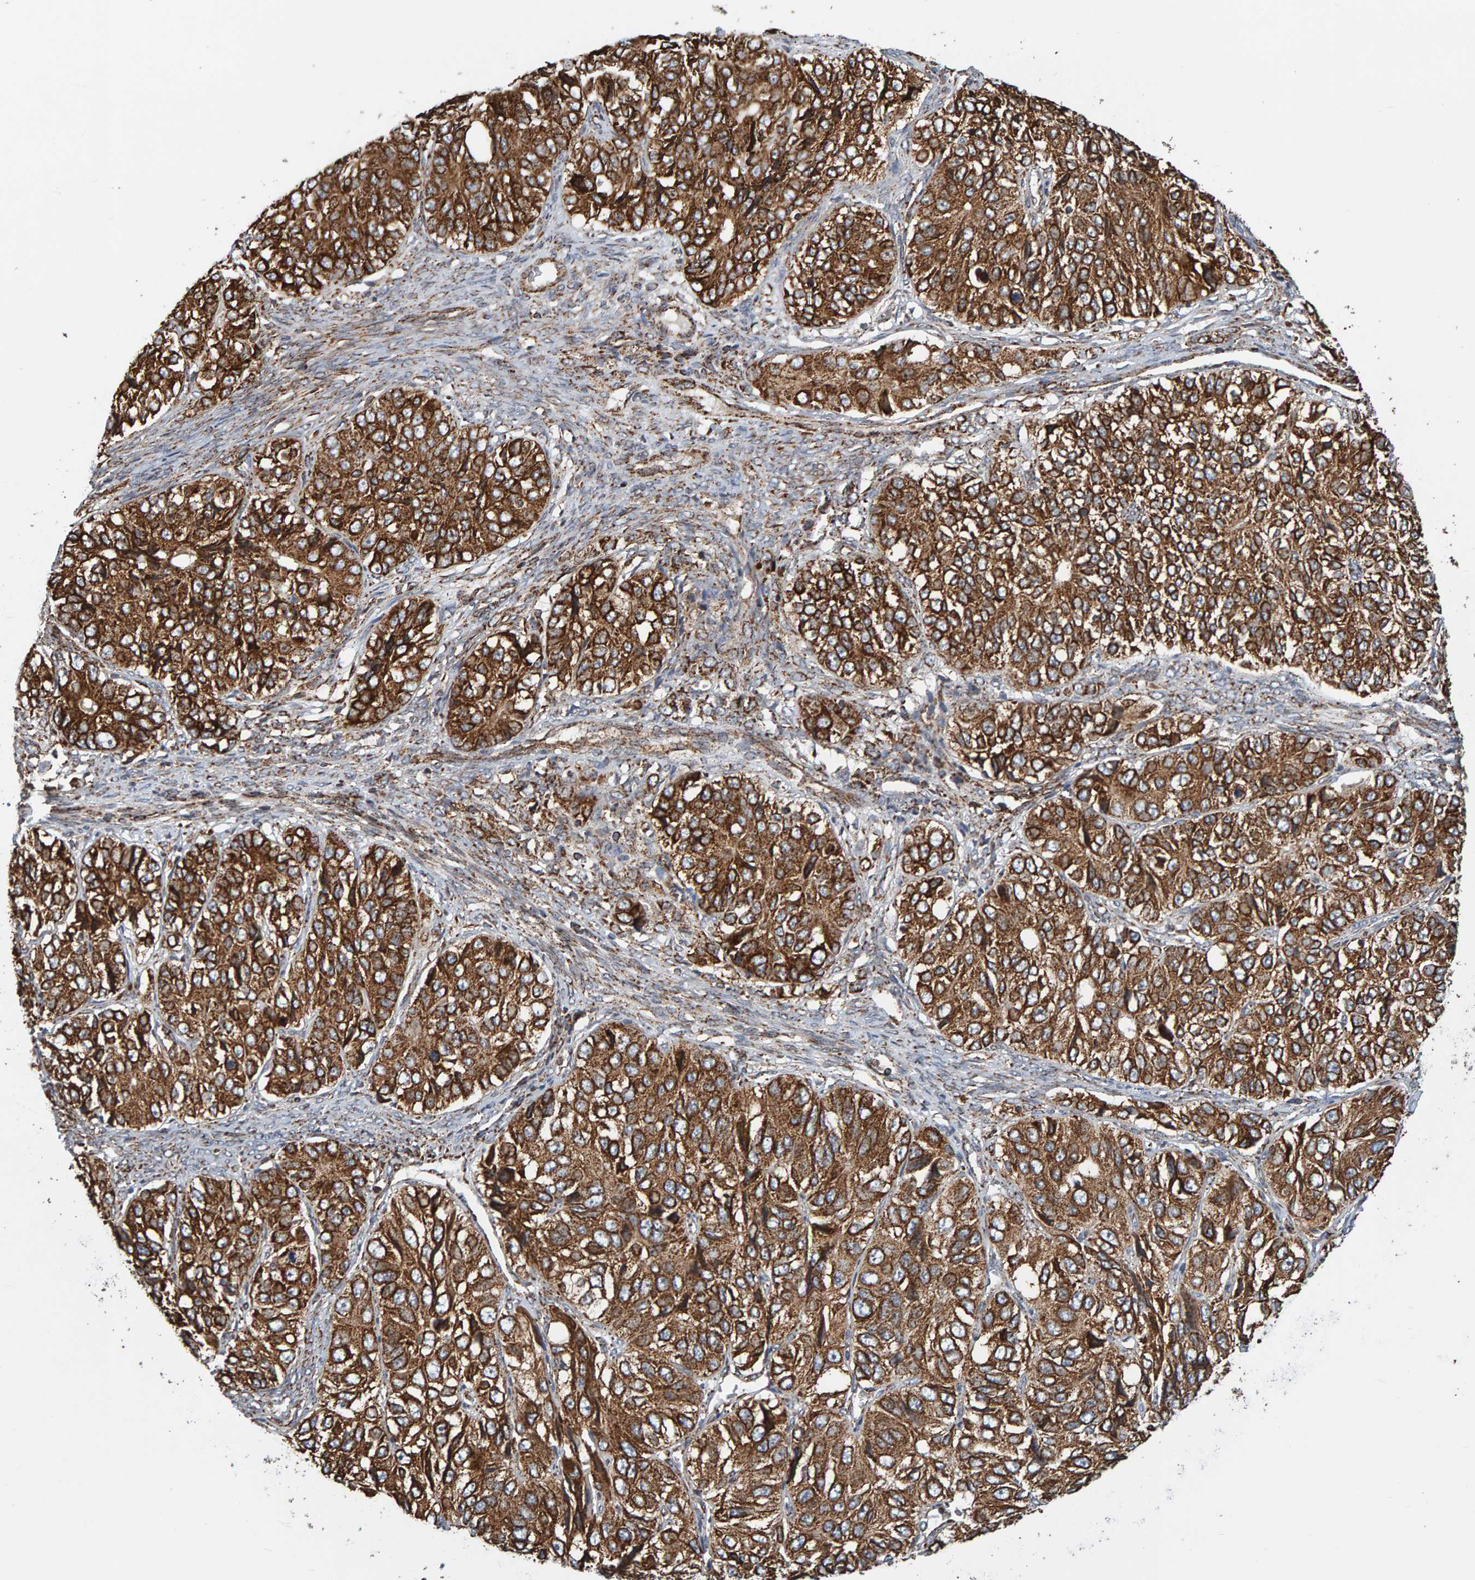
{"staining": {"intensity": "moderate", "quantity": ">75%", "location": "cytoplasmic/membranous"}, "tissue": "ovarian cancer", "cell_type": "Tumor cells", "image_type": "cancer", "snomed": [{"axis": "morphology", "description": "Carcinoma, endometroid"}, {"axis": "topography", "description": "Ovary"}], "caption": "A brown stain shows moderate cytoplasmic/membranous expression of a protein in ovarian cancer tumor cells.", "gene": "MRPL45", "patient": {"sex": "female", "age": 51}}